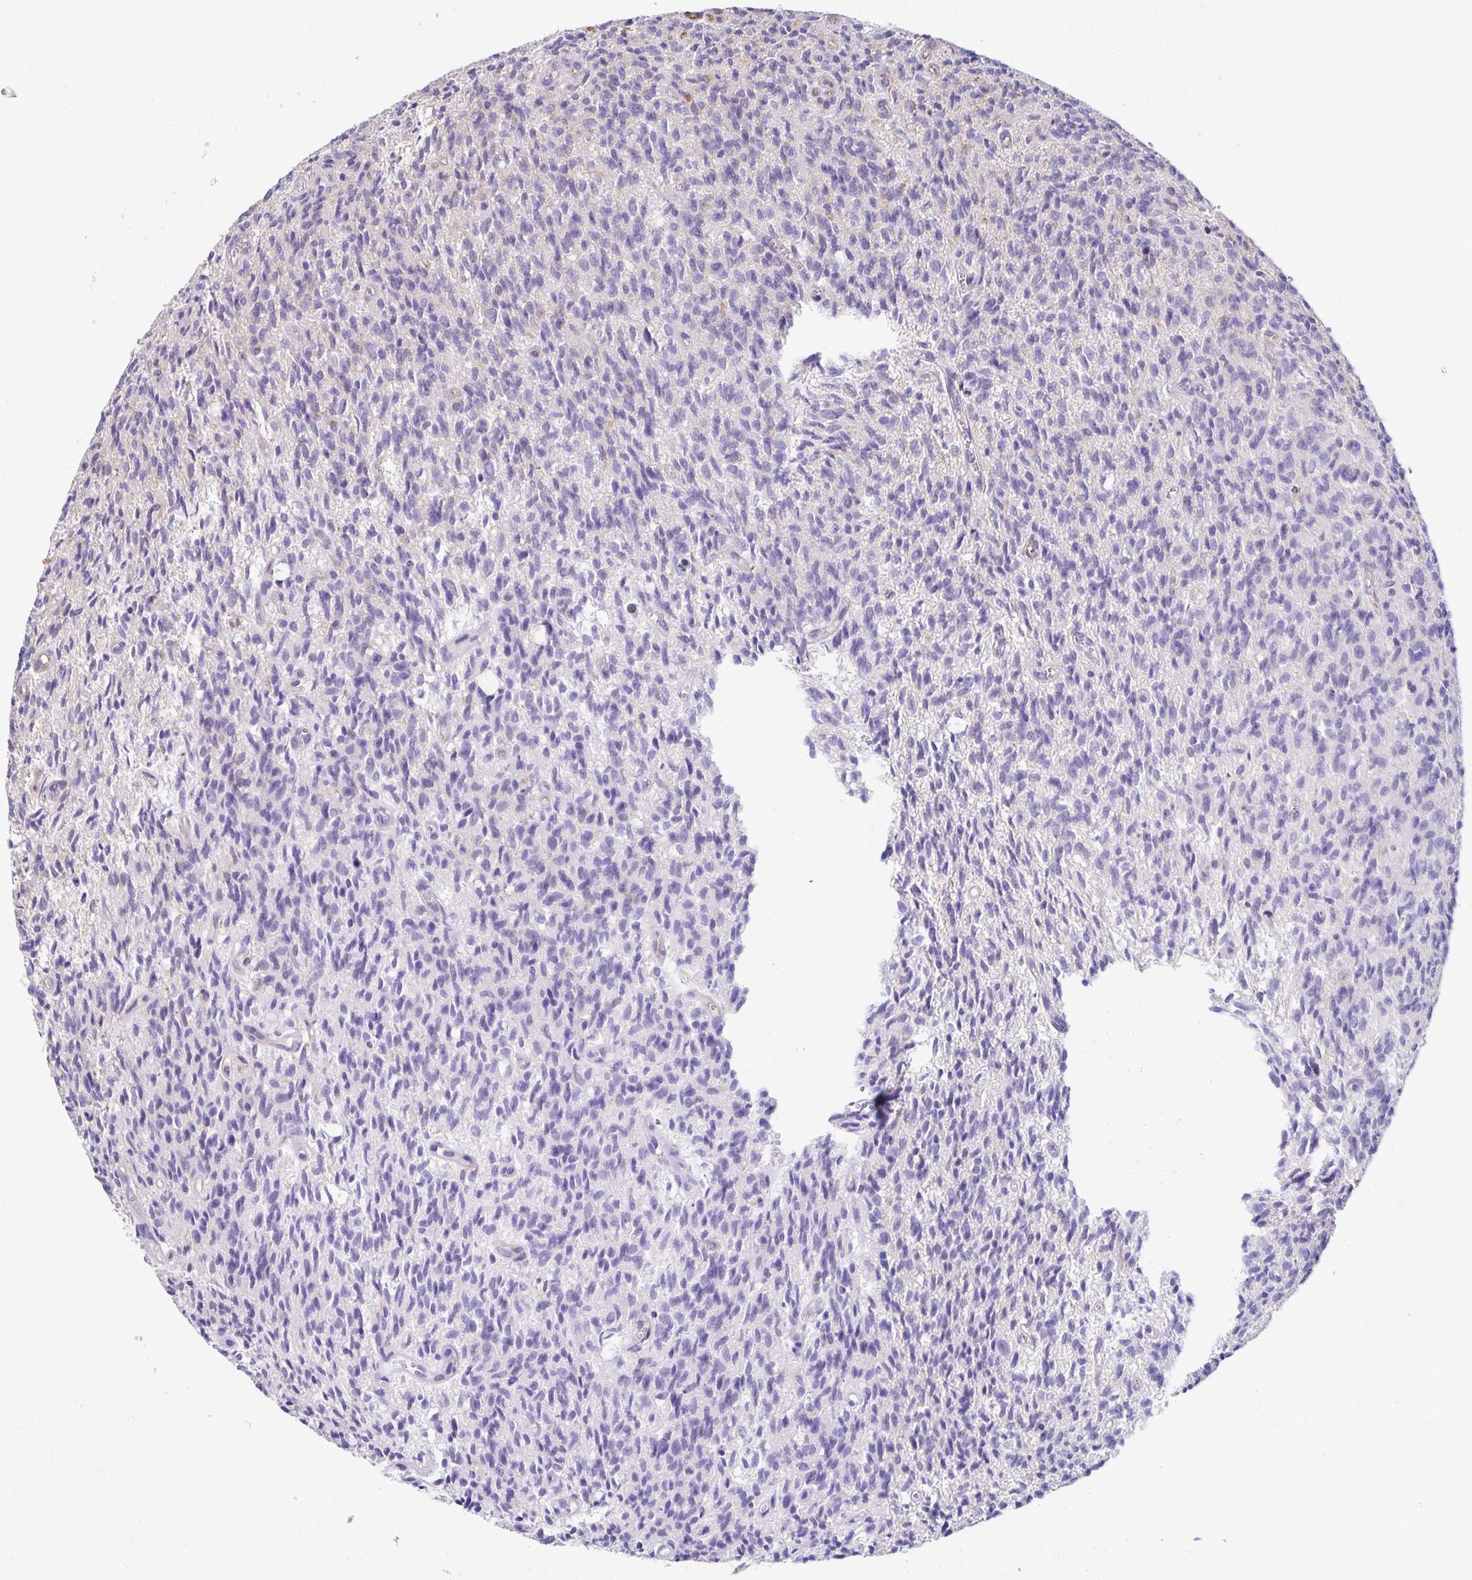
{"staining": {"intensity": "negative", "quantity": "none", "location": "none"}, "tissue": "glioma", "cell_type": "Tumor cells", "image_type": "cancer", "snomed": [{"axis": "morphology", "description": "Glioma, malignant, Low grade"}, {"axis": "topography", "description": "Brain"}], "caption": "An immunohistochemistry (IHC) histopathology image of glioma is shown. There is no staining in tumor cells of glioma.", "gene": "TRPV6", "patient": {"sex": "male", "age": 64}}